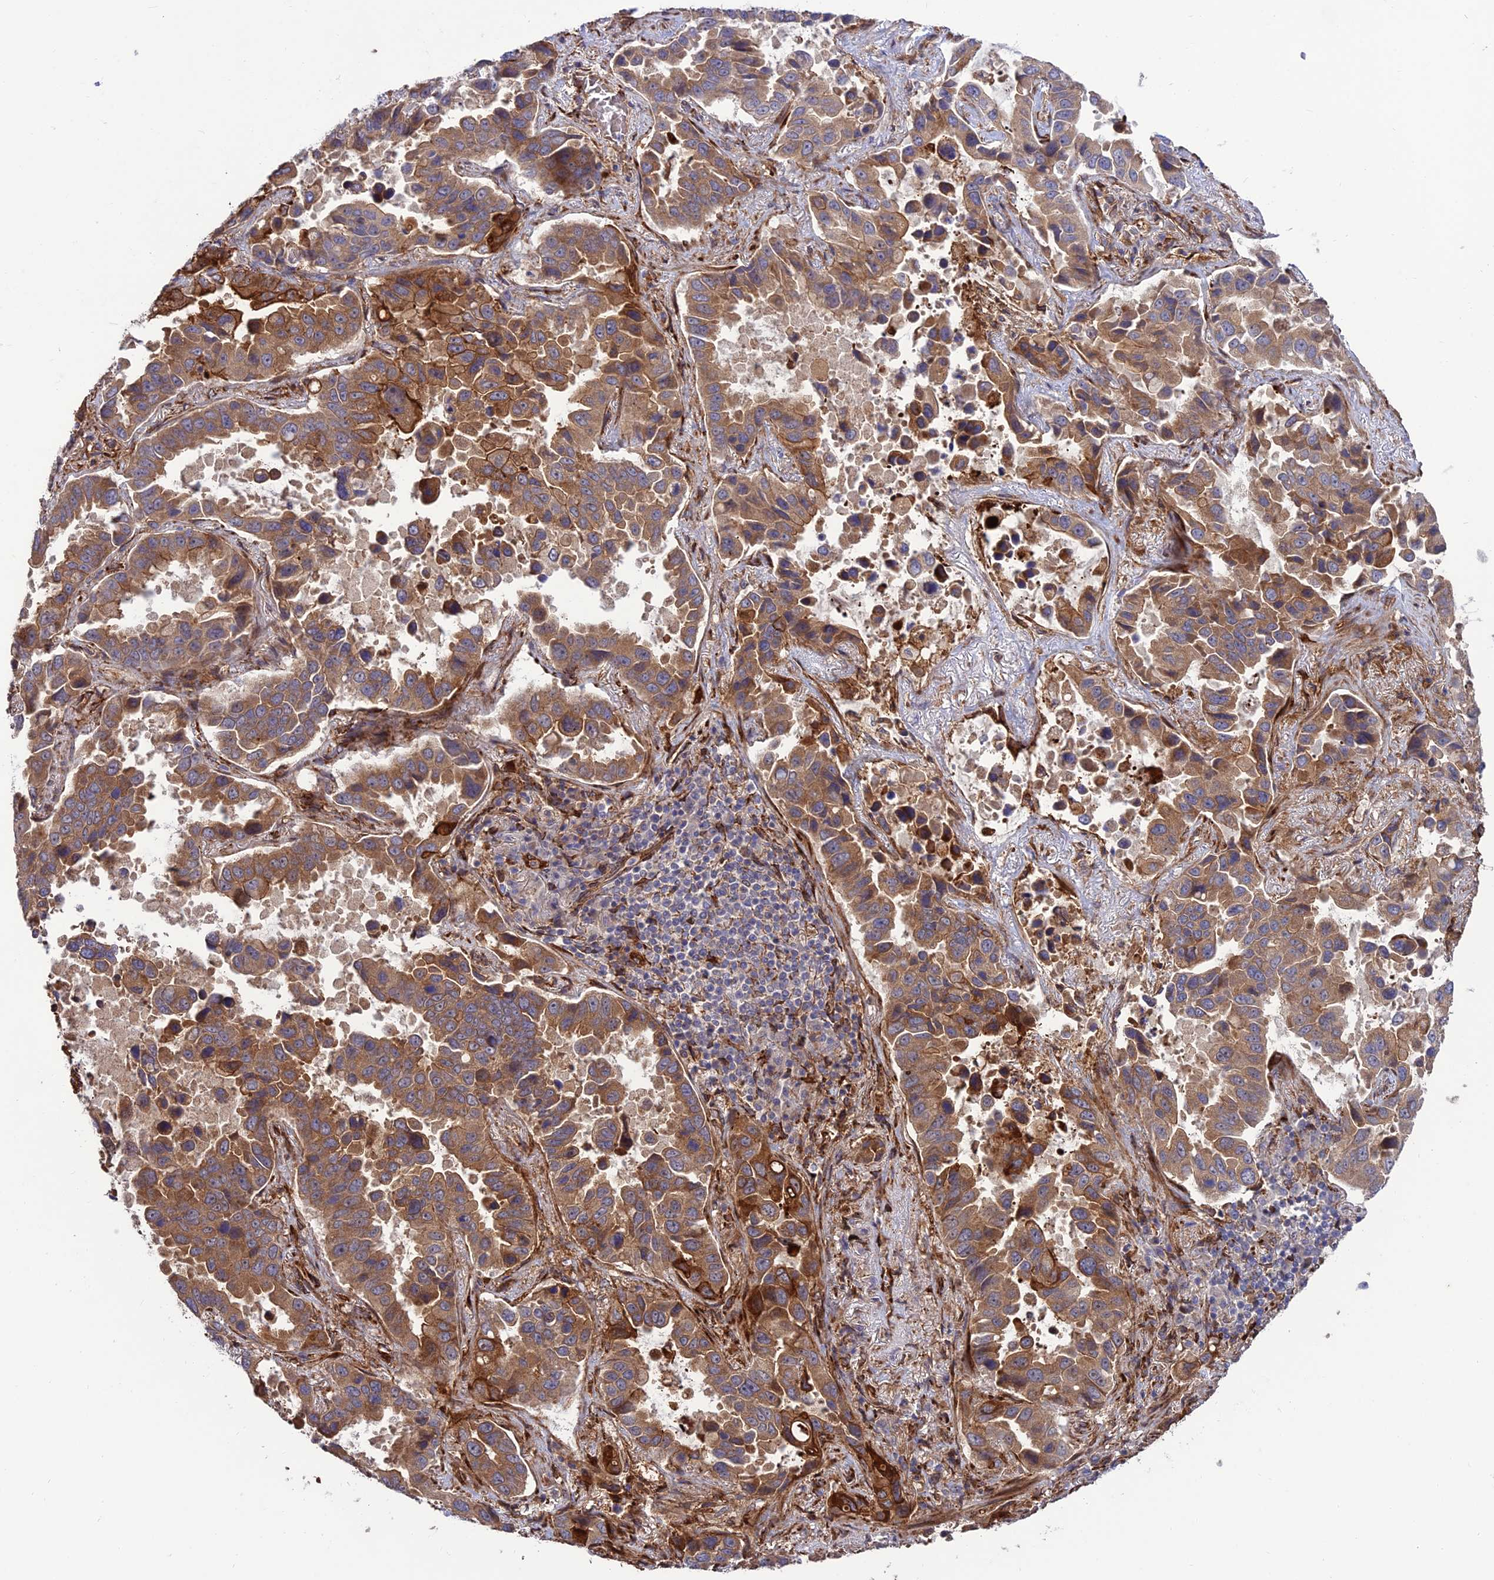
{"staining": {"intensity": "moderate", "quantity": ">75%", "location": "cytoplasmic/membranous"}, "tissue": "lung cancer", "cell_type": "Tumor cells", "image_type": "cancer", "snomed": [{"axis": "morphology", "description": "Adenocarcinoma, NOS"}, {"axis": "topography", "description": "Lung"}], "caption": "Lung adenocarcinoma stained for a protein (brown) shows moderate cytoplasmic/membranous positive positivity in approximately >75% of tumor cells.", "gene": "CRTAP", "patient": {"sex": "male", "age": 64}}